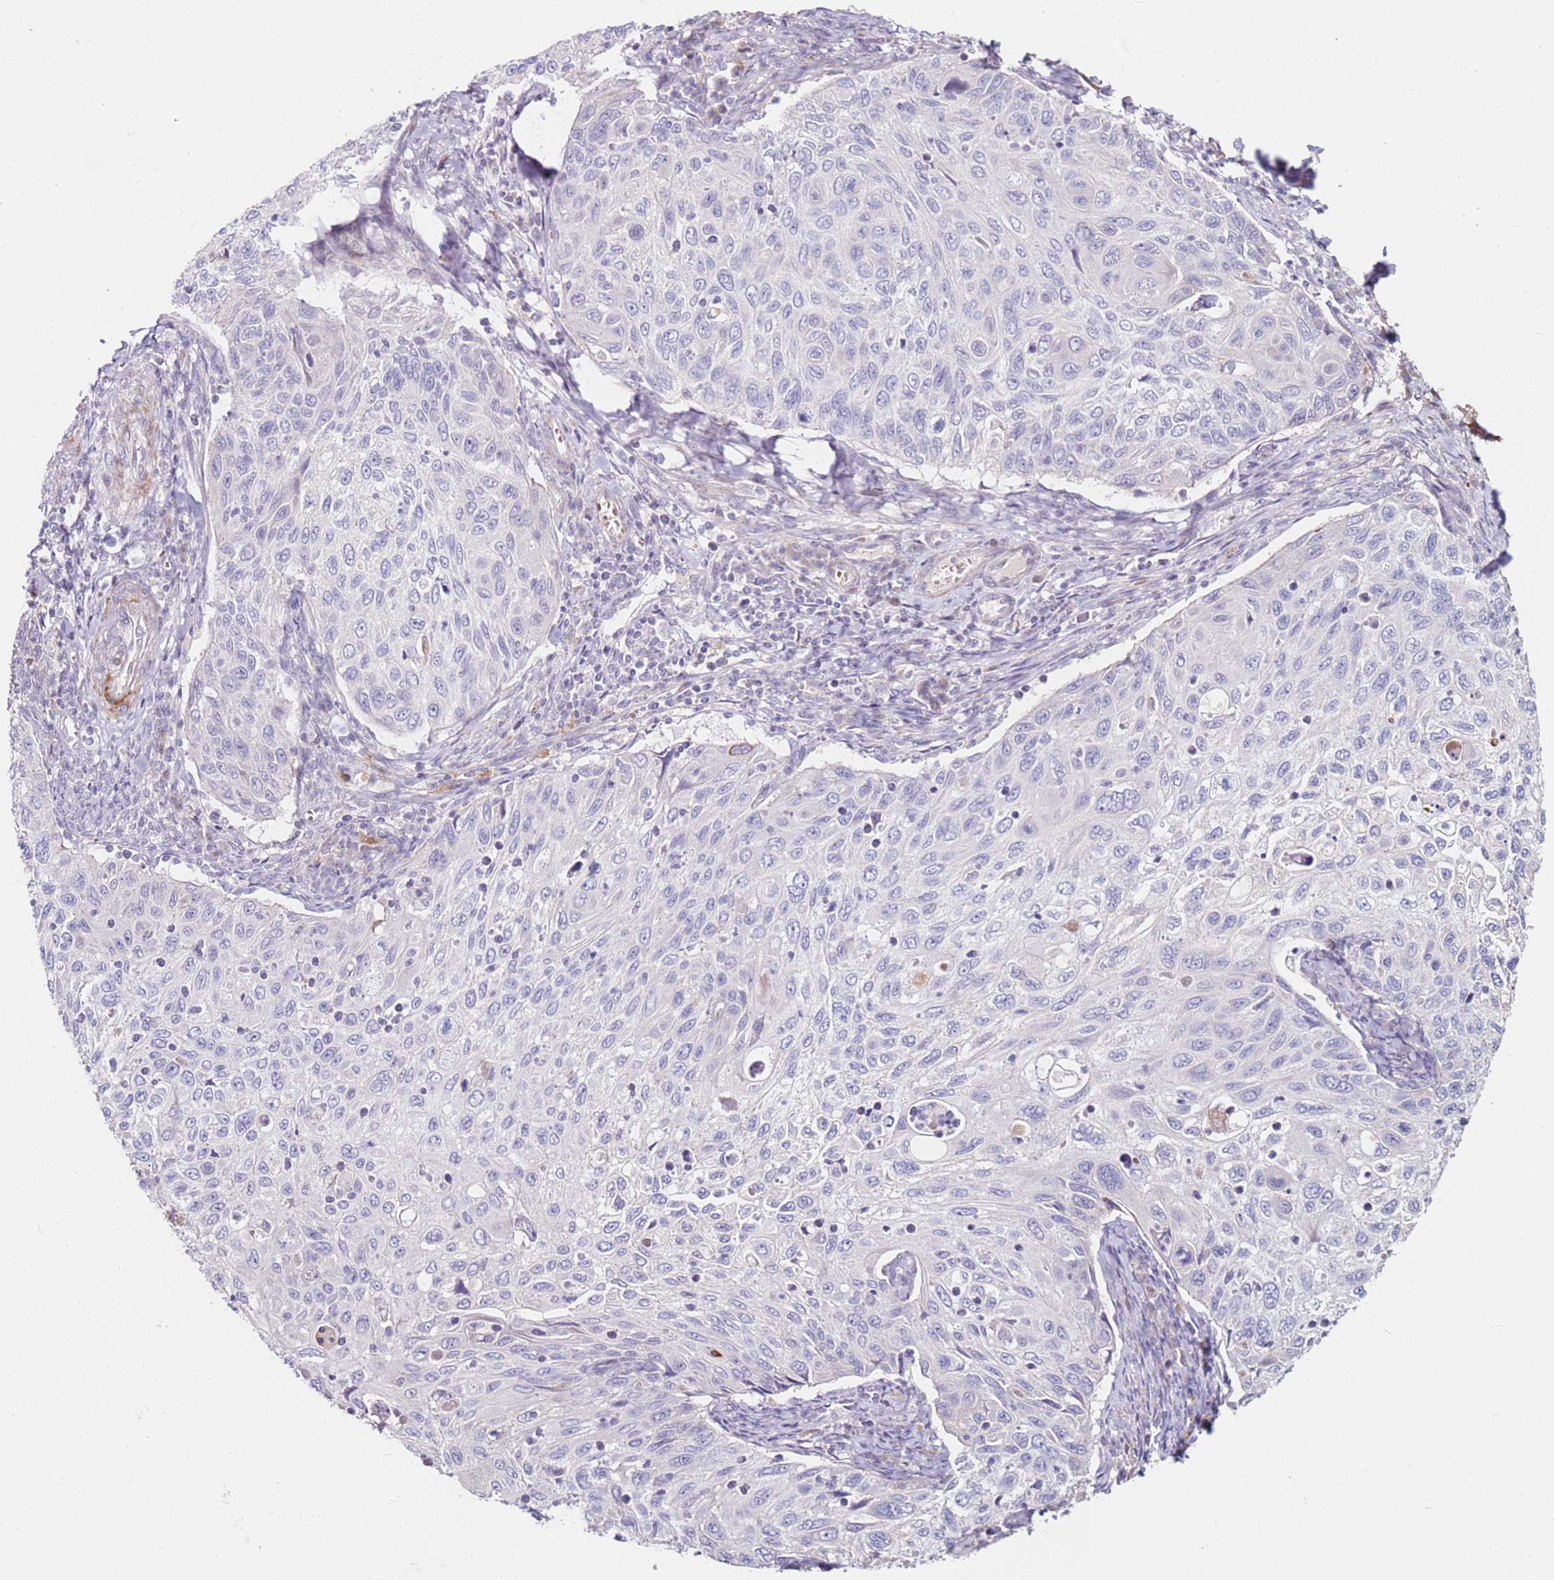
{"staining": {"intensity": "negative", "quantity": "none", "location": "none"}, "tissue": "cervical cancer", "cell_type": "Tumor cells", "image_type": "cancer", "snomed": [{"axis": "morphology", "description": "Squamous cell carcinoma, NOS"}, {"axis": "topography", "description": "Cervix"}], "caption": "An IHC histopathology image of cervical cancer is shown. There is no staining in tumor cells of cervical cancer.", "gene": "RARS2", "patient": {"sex": "female", "age": 70}}